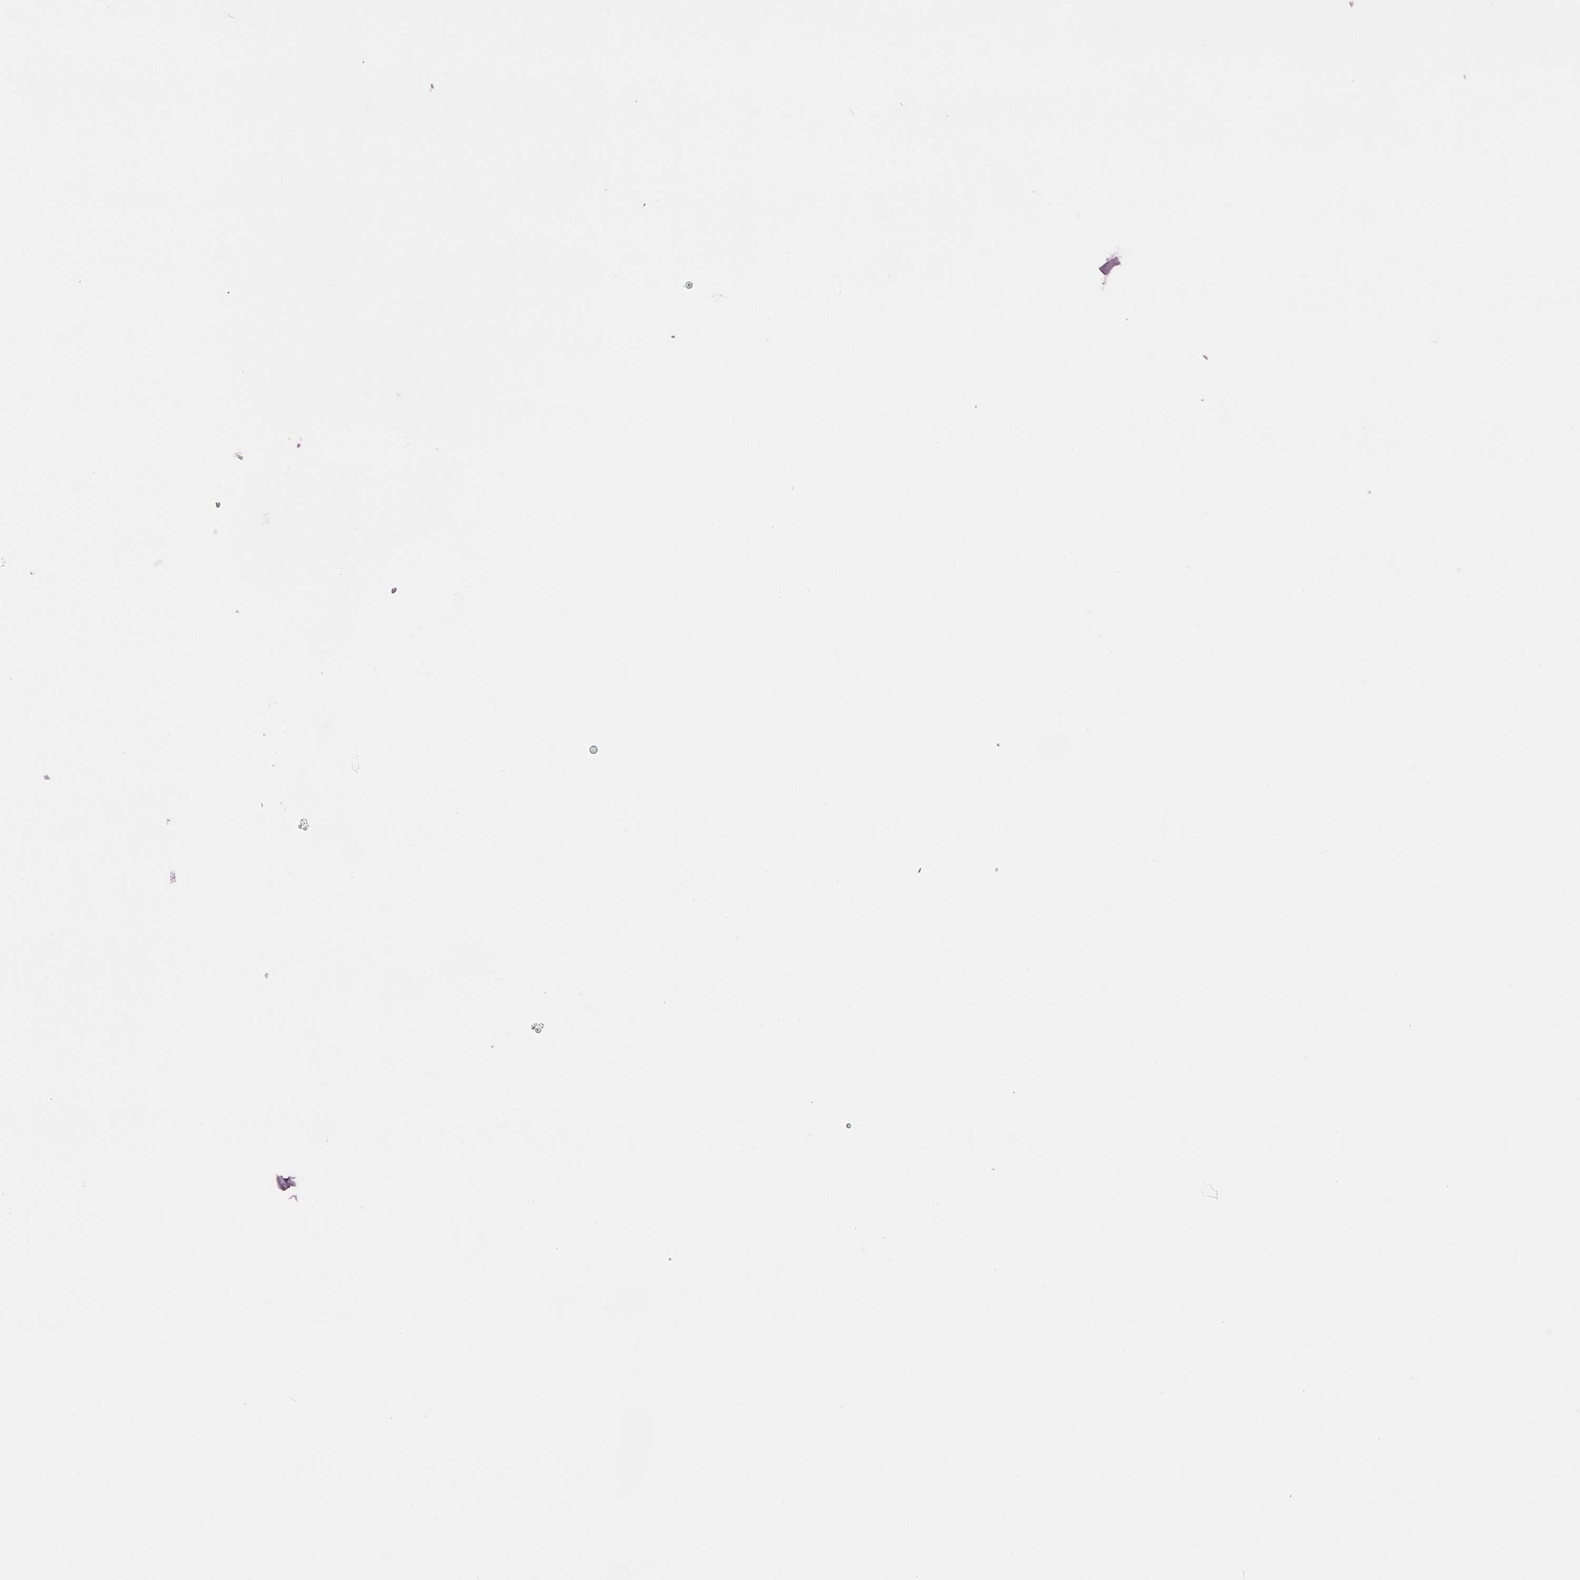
{"staining": {"intensity": "negative", "quantity": "none", "location": "none"}, "tissue": "nasopharynx", "cell_type": "Respiratory epithelial cells", "image_type": "normal", "snomed": [{"axis": "morphology", "description": "Normal tissue, NOS"}, {"axis": "topography", "description": "Nasopharynx"}], "caption": "Respiratory epithelial cells are negative for protein expression in benign human nasopharynx.", "gene": "BTLA", "patient": {"sex": "male", "age": 75}}